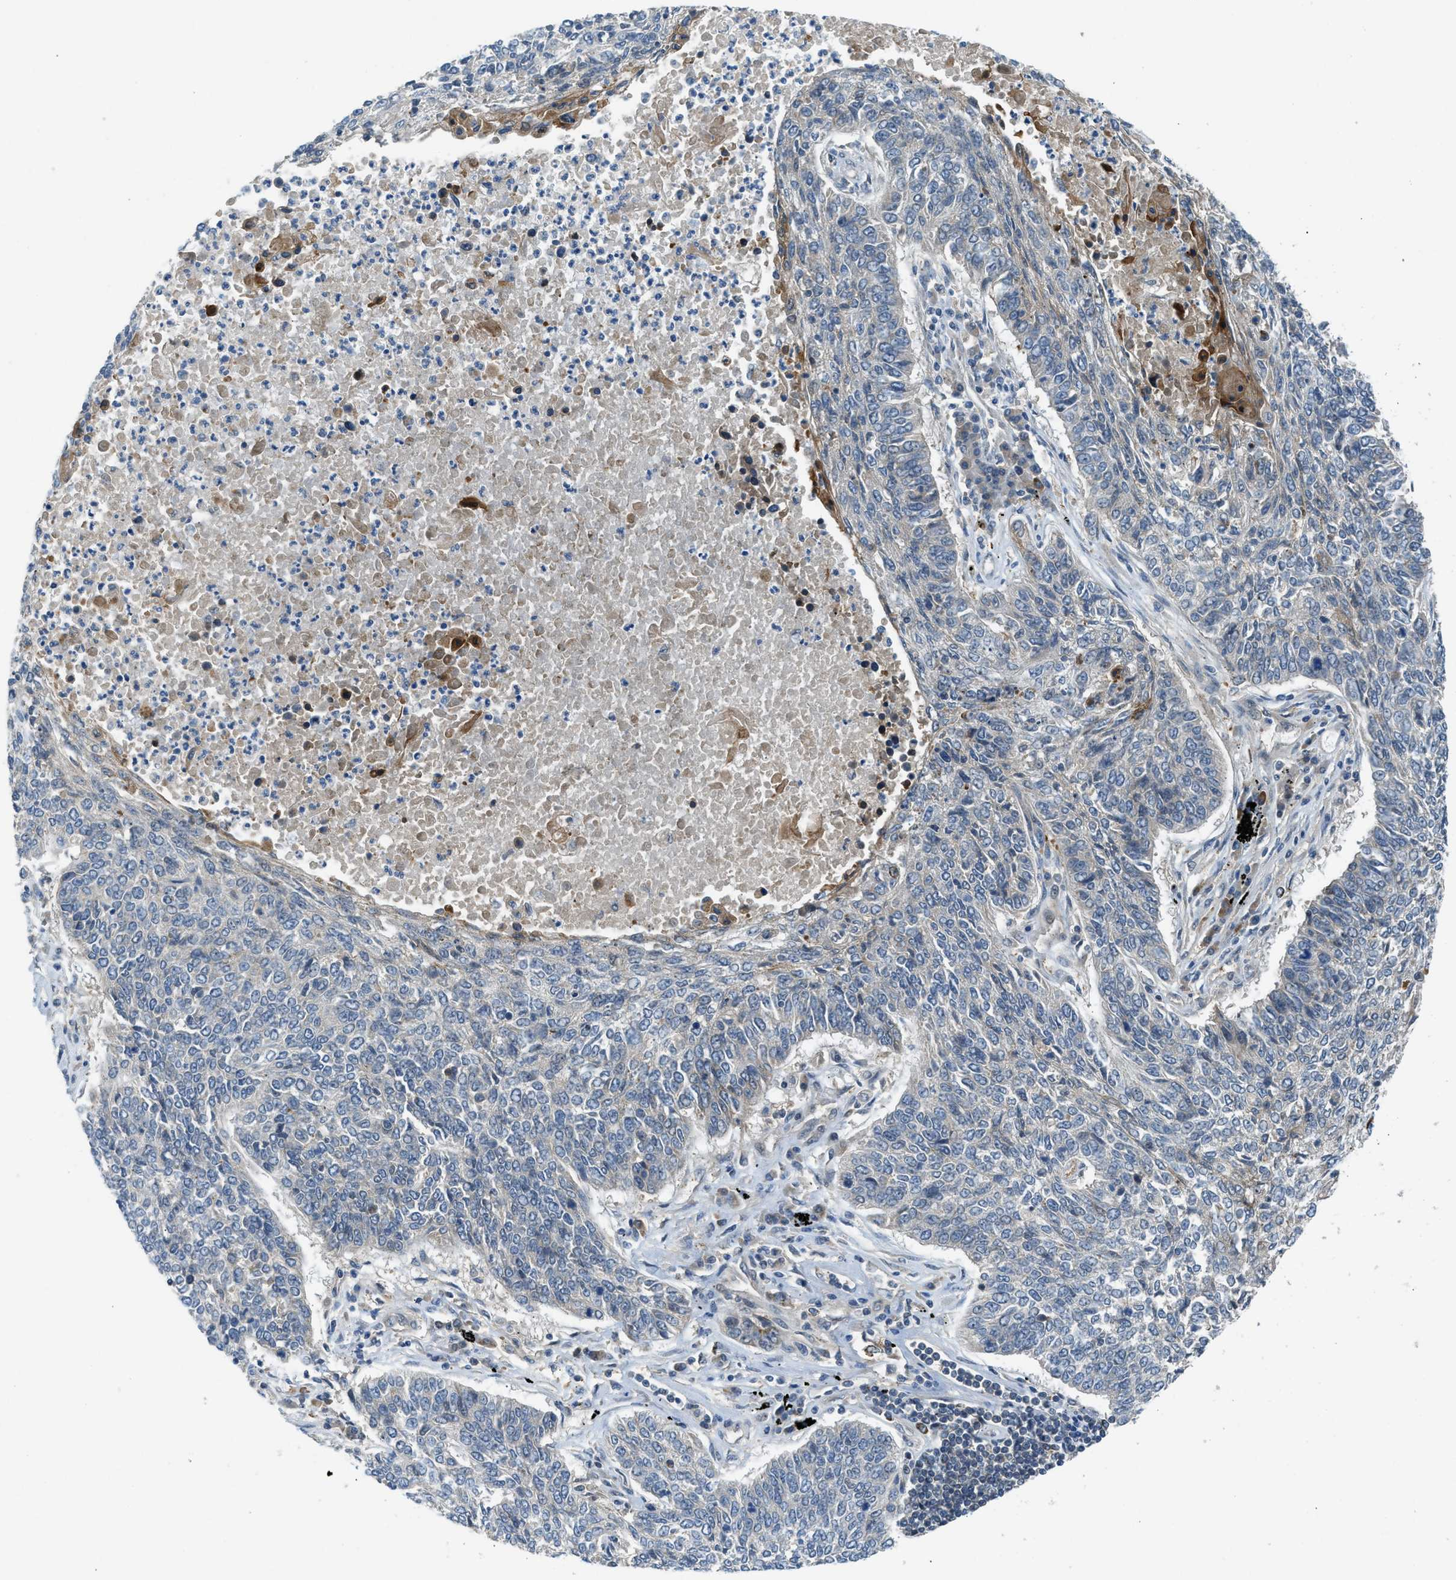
{"staining": {"intensity": "weak", "quantity": "<25%", "location": "cytoplasmic/membranous"}, "tissue": "lung cancer", "cell_type": "Tumor cells", "image_type": "cancer", "snomed": [{"axis": "morphology", "description": "Normal tissue, NOS"}, {"axis": "morphology", "description": "Squamous cell carcinoma, NOS"}, {"axis": "topography", "description": "Cartilage tissue"}, {"axis": "topography", "description": "Bronchus"}, {"axis": "topography", "description": "Lung"}], "caption": "Tumor cells show no significant protein expression in lung cancer.", "gene": "SESN2", "patient": {"sex": "female", "age": 49}}